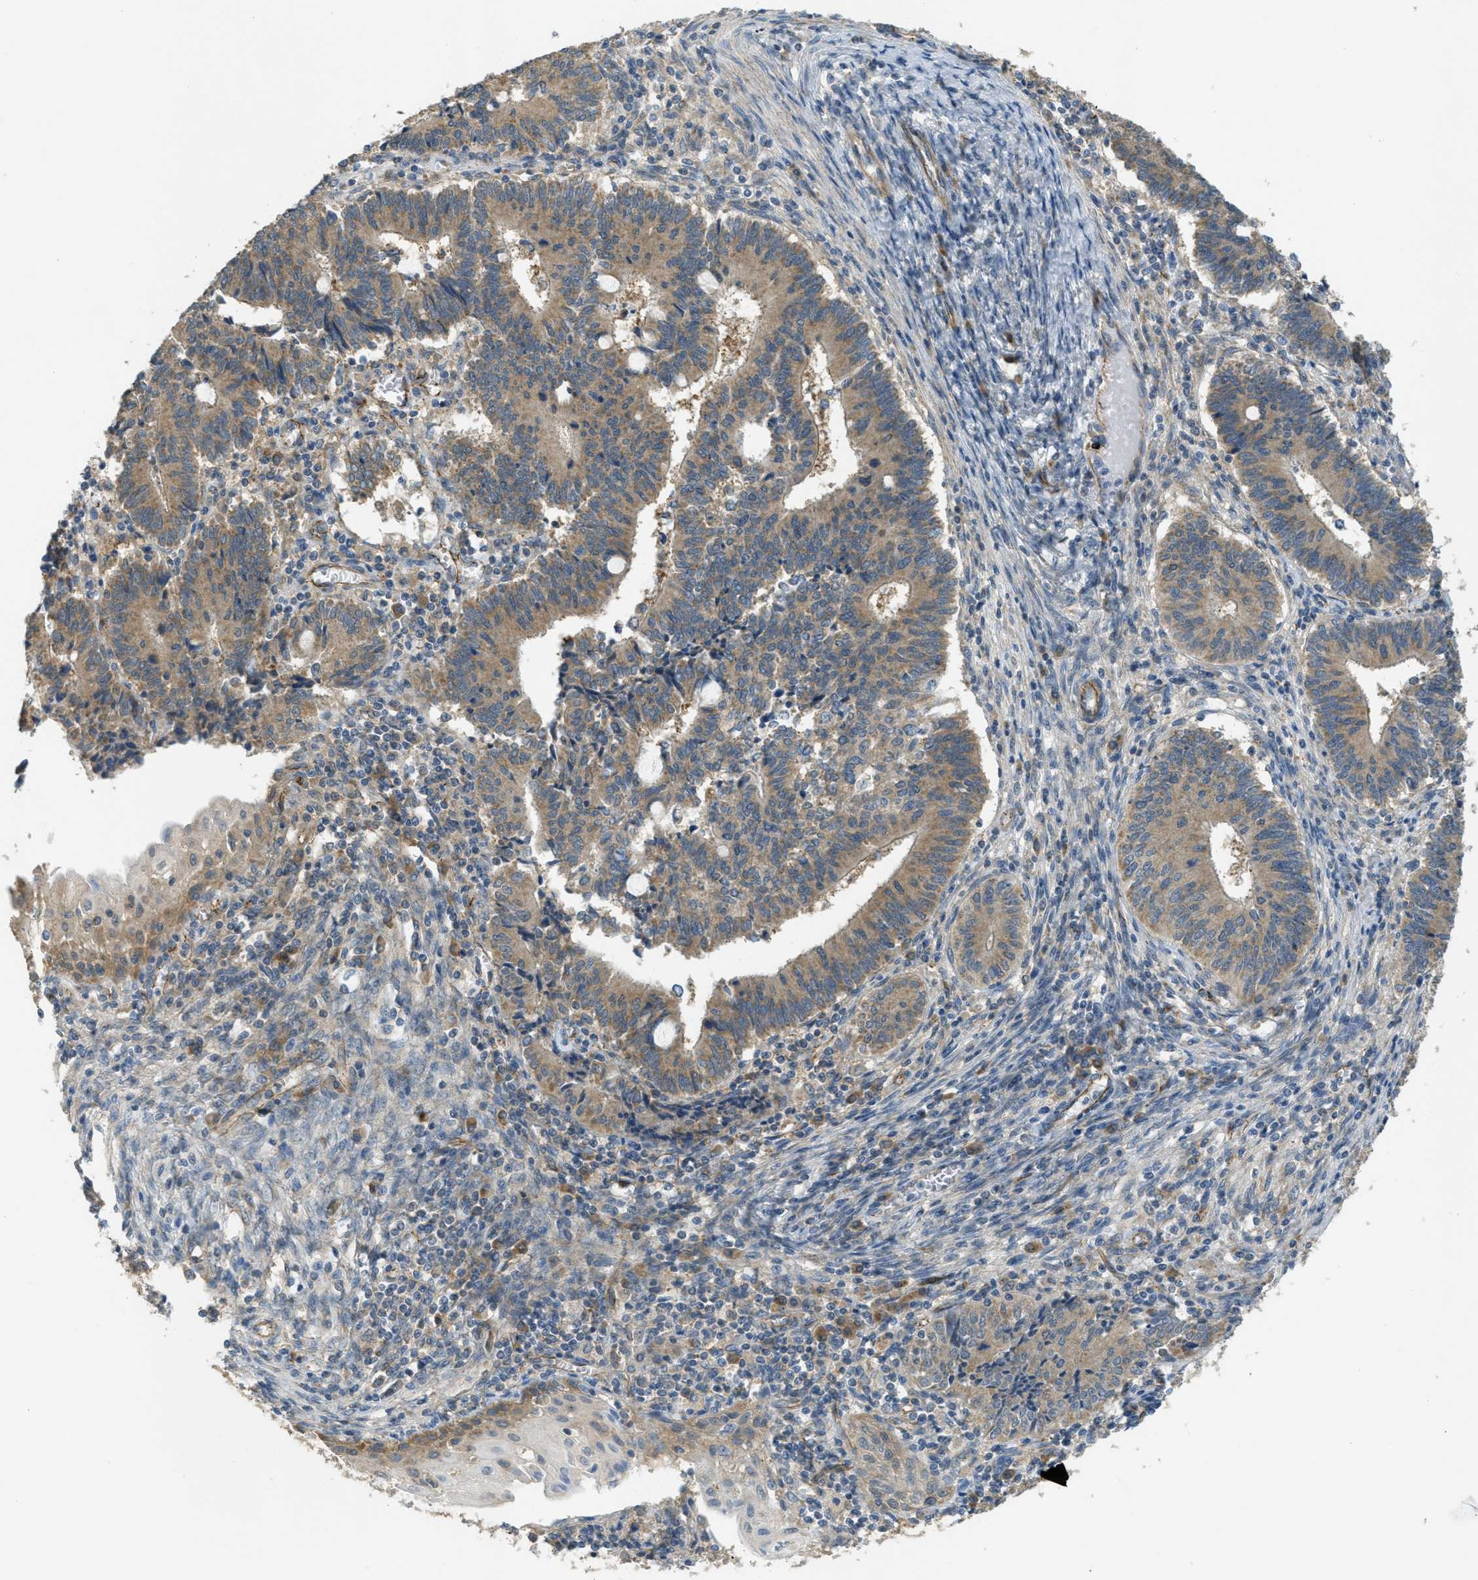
{"staining": {"intensity": "moderate", "quantity": ">75%", "location": "cytoplasmic/membranous"}, "tissue": "cervical cancer", "cell_type": "Tumor cells", "image_type": "cancer", "snomed": [{"axis": "morphology", "description": "Adenocarcinoma, NOS"}, {"axis": "topography", "description": "Cervix"}], "caption": "Cervical cancer (adenocarcinoma) tissue demonstrates moderate cytoplasmic/membranous staining in approximately >75% of tumor cells", "gene": "JCAD", "patient": {"sex": "female", "age": 44}}